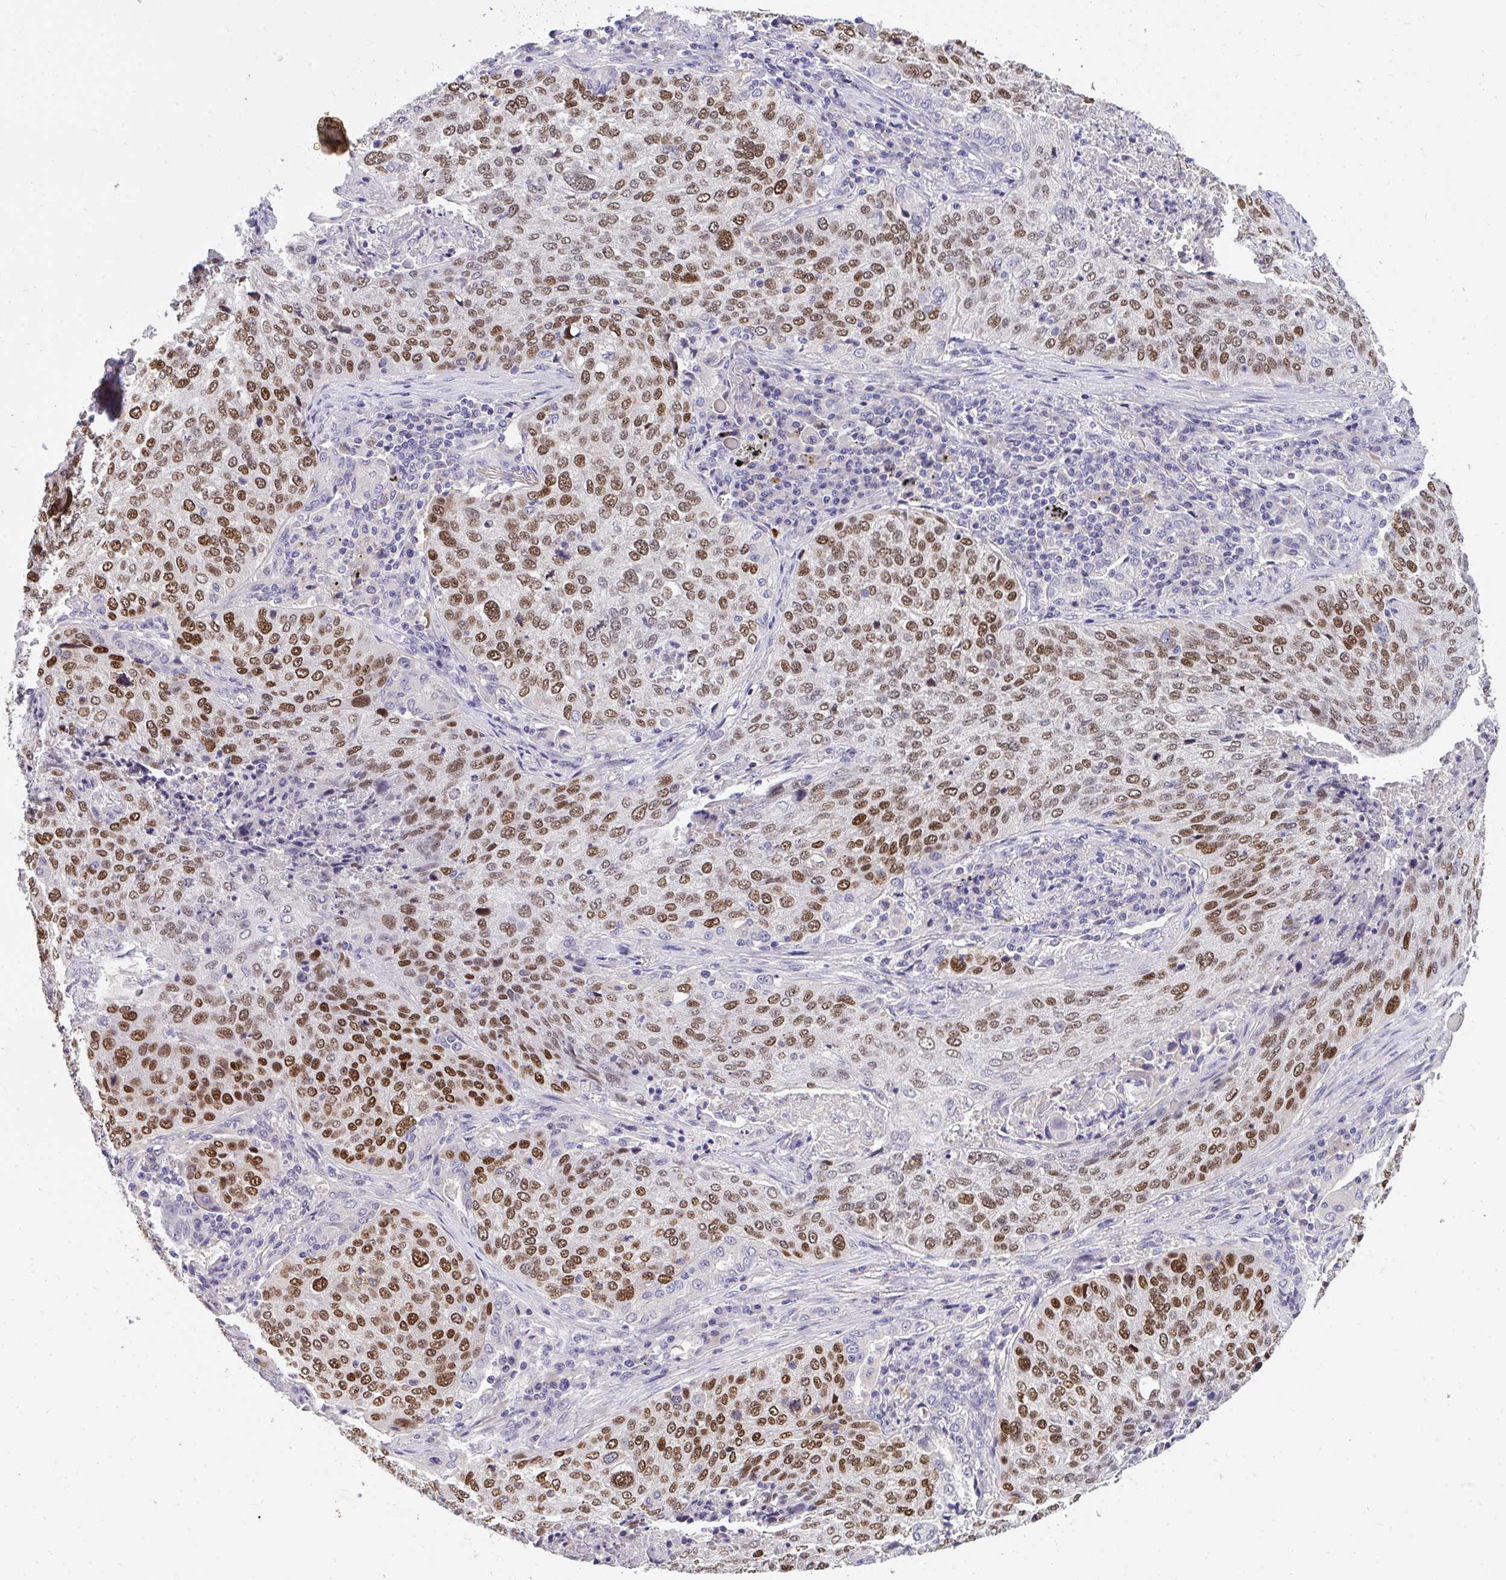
{"staining": {"intensity": "strong", "quantity": ">75%", "location": "nuclear"}, "tissue": "lung cancer", "cell_type": "Tumor cells", "image_type": "cancer", "snomed": [{"axis": "morphology", "description": "Squamous cell carcinoma, NOS"}, {"axis": "topography", "description": "Lung"}], "caption": "A micrograph of lung squamous cell carcinoma stained for a protein reveals strong nuclear brown staining in tumor cells.", "gene": "C19orf54", "patient": {"sex": "male", "age": 63}}